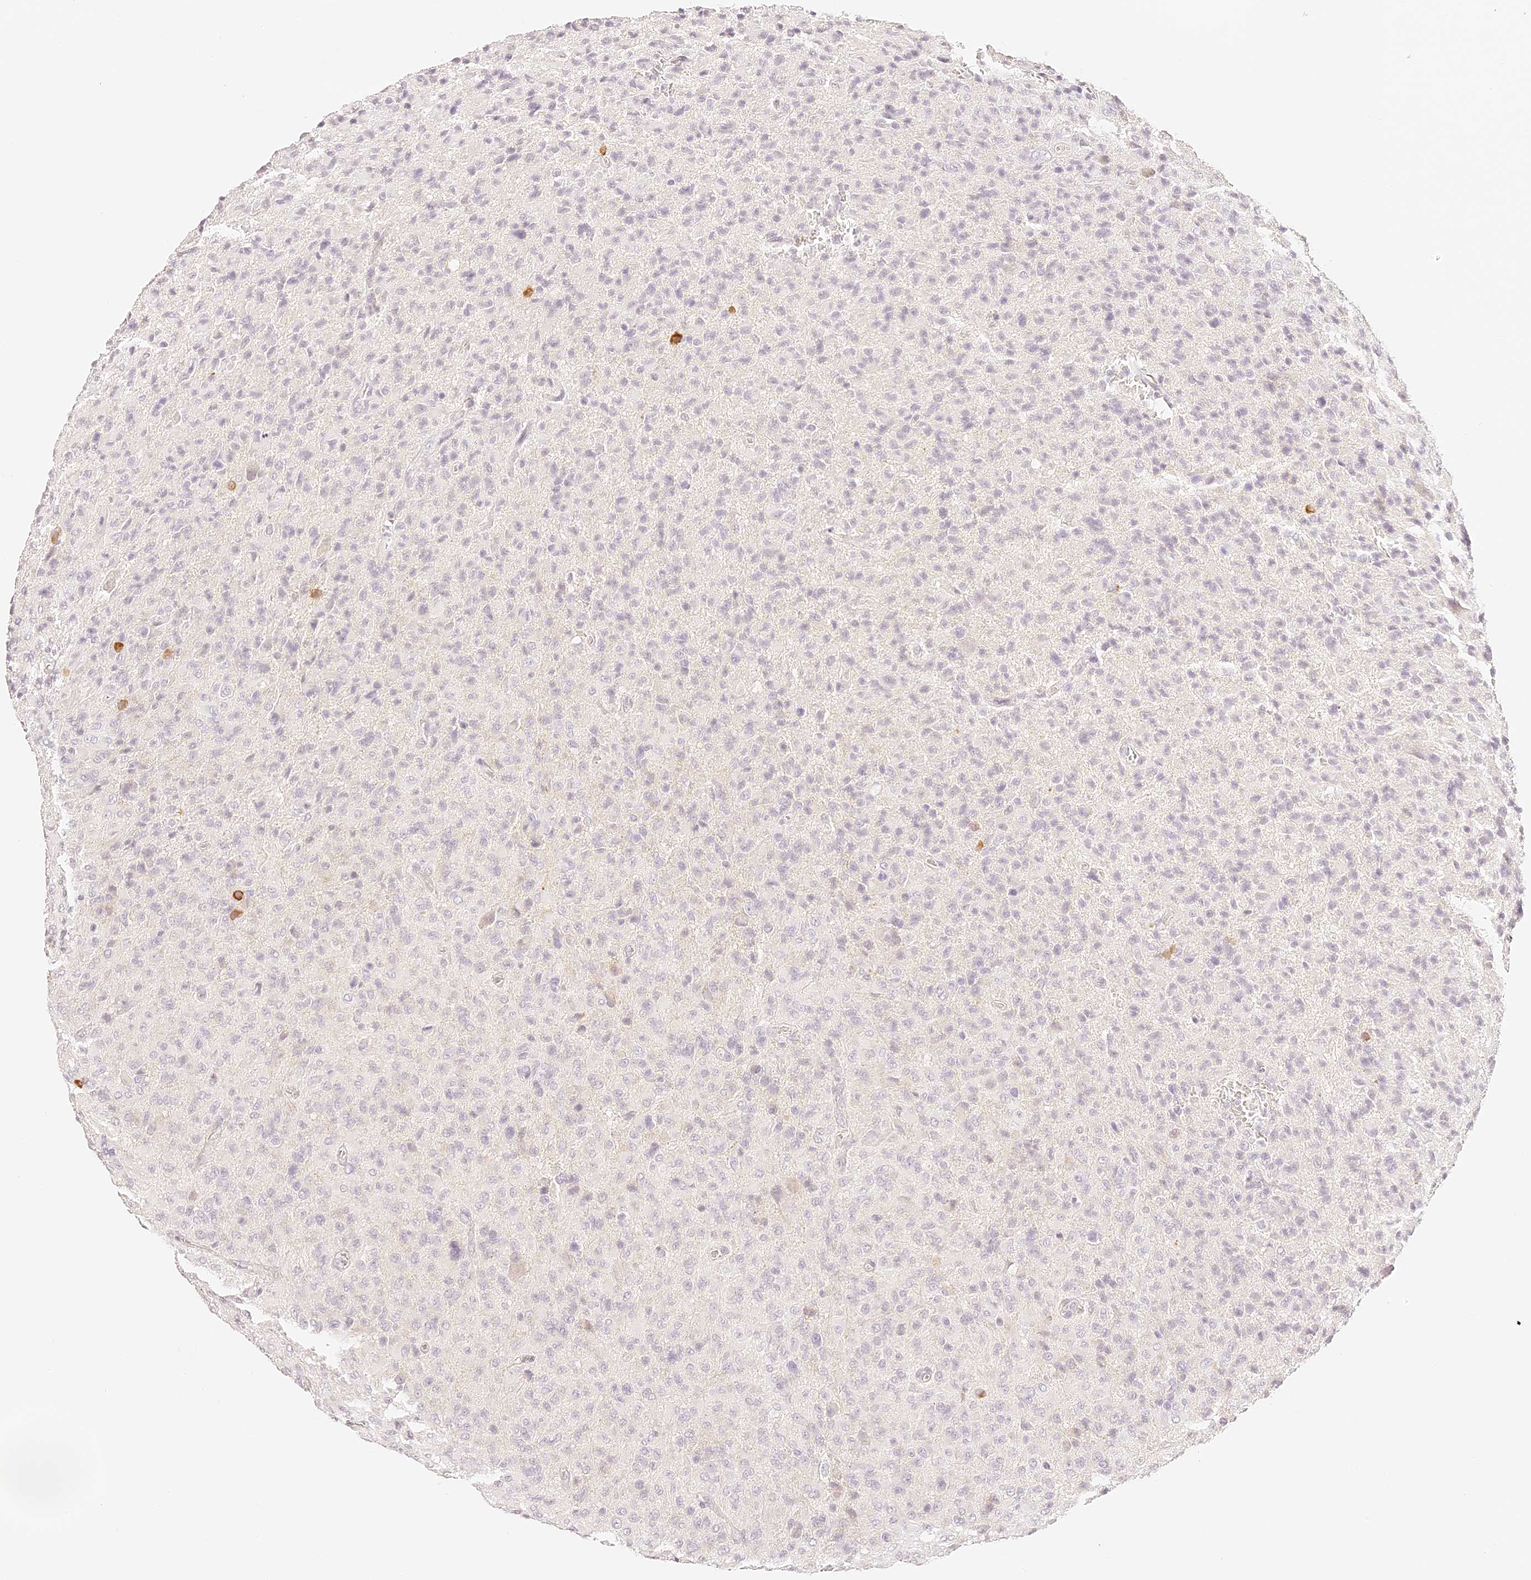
{"staining": {"intensity": "negative", "quantity": "none", "location": "none"}, "tissue": "glioma", "cell_type": "Tumor cells", "image_type": "cancer", "snomed": [{"axis": "morphology", "description": "Glioma, malignant, High grade"}, {"axis": "topography", "description": "Brain"}], "caption": "Photomicrograph shows no protein positivity in tumor cells of glioma tissue. Nuclei are stained in blue.", "gene": "TRIM45", "patient": {"sex": "female", "age": 57}}